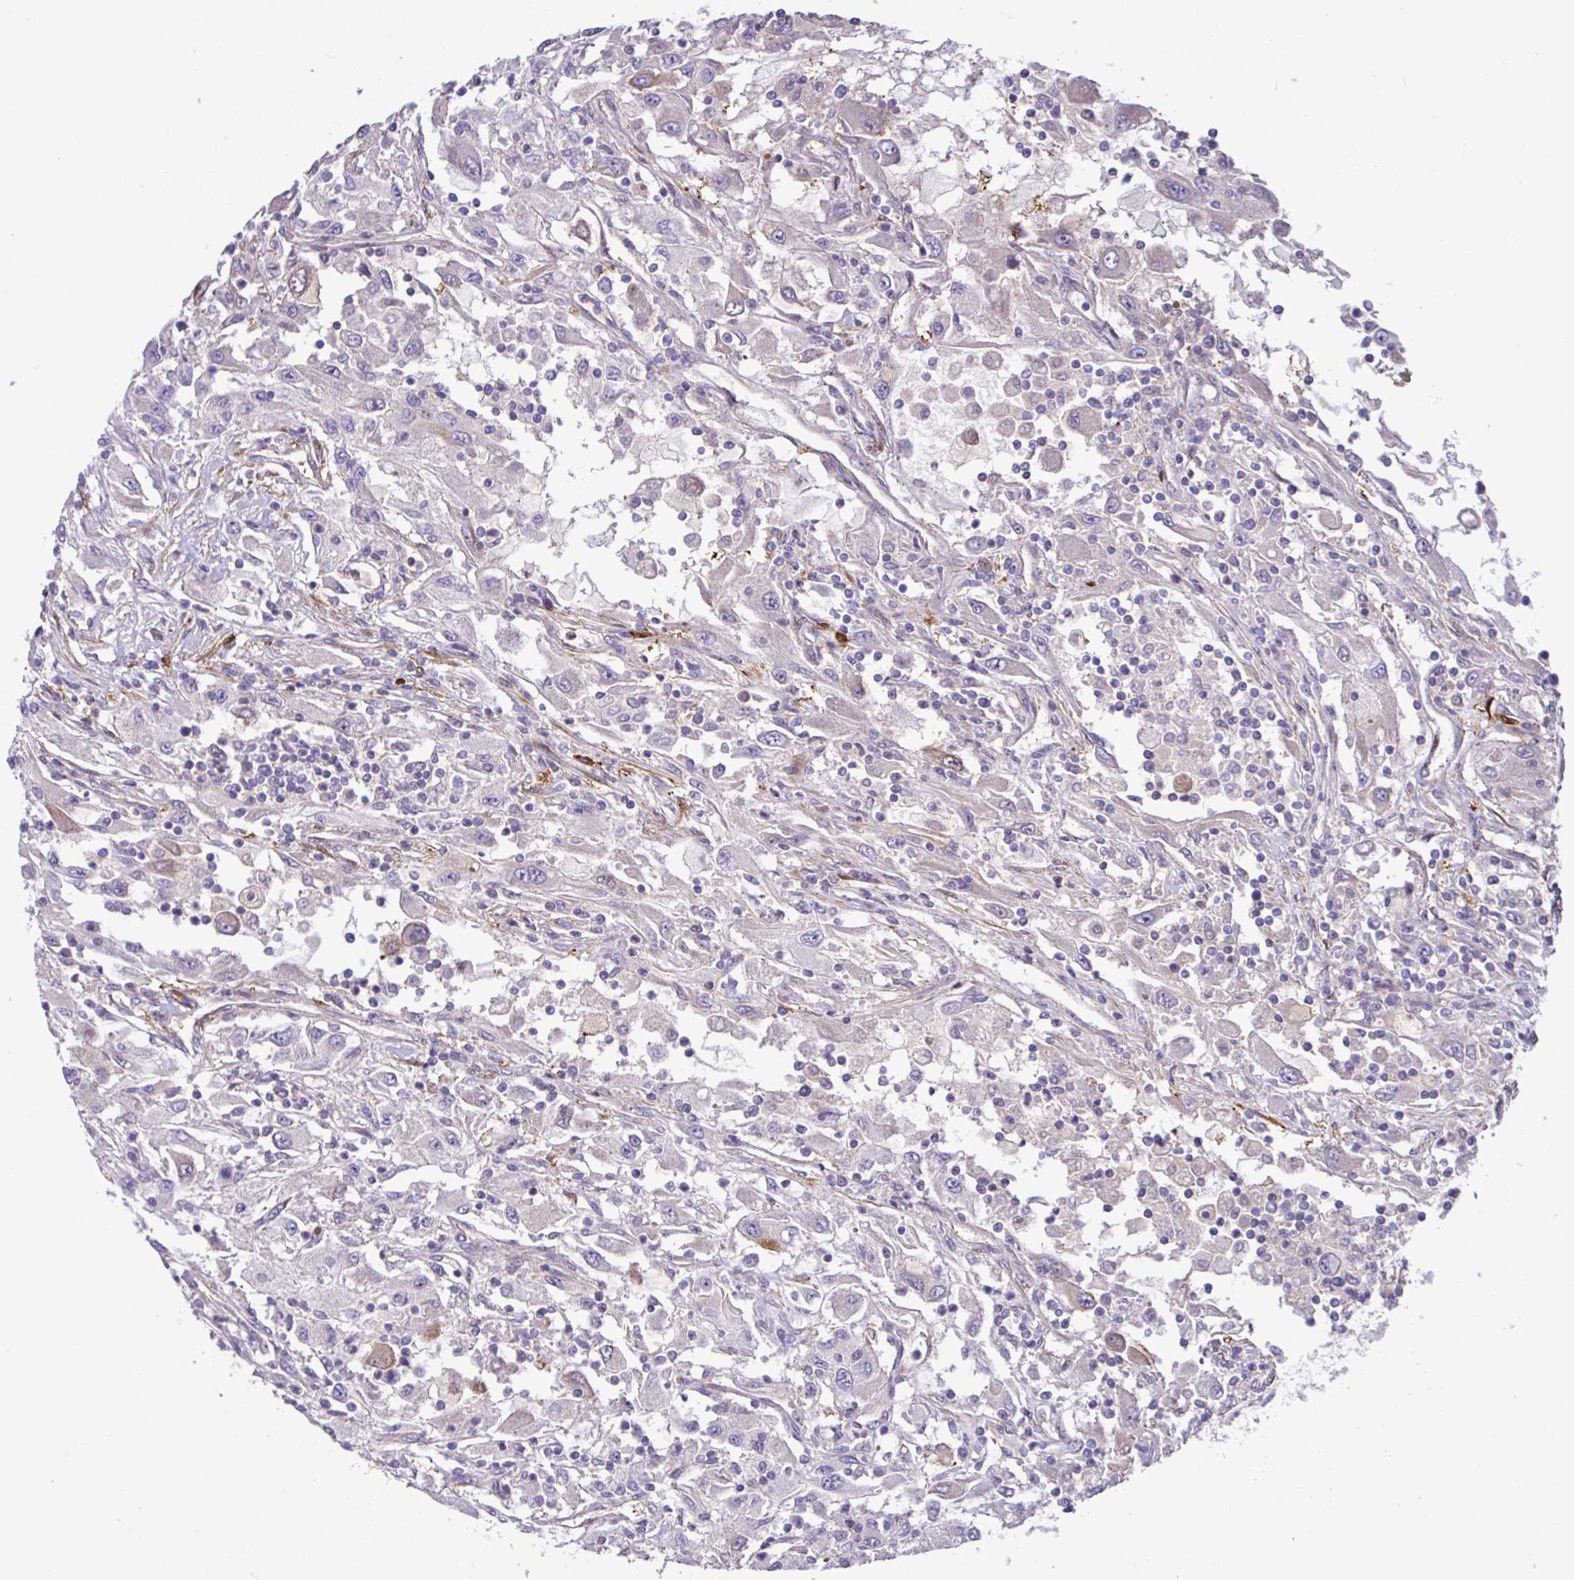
{"staining": {"intensity": "negative", "quantity": "none", "location": "none"}, "tissue": "renal cancer", "cell_type": "Tumor cells", "image_type": "cancer", "snomed": [{"axis": "morphology", "description": "Adenocarcinoma, NOS"}, {"axis": "topography", "description": "Kidney"}], "caption": "Immunohistochemistry image of renal adenocarcinoma stained for a protein (brown), which displays no staining in tumor cells.", "gene": "B4GALNT4", "patient": {"sex": "female", "age": 67}}